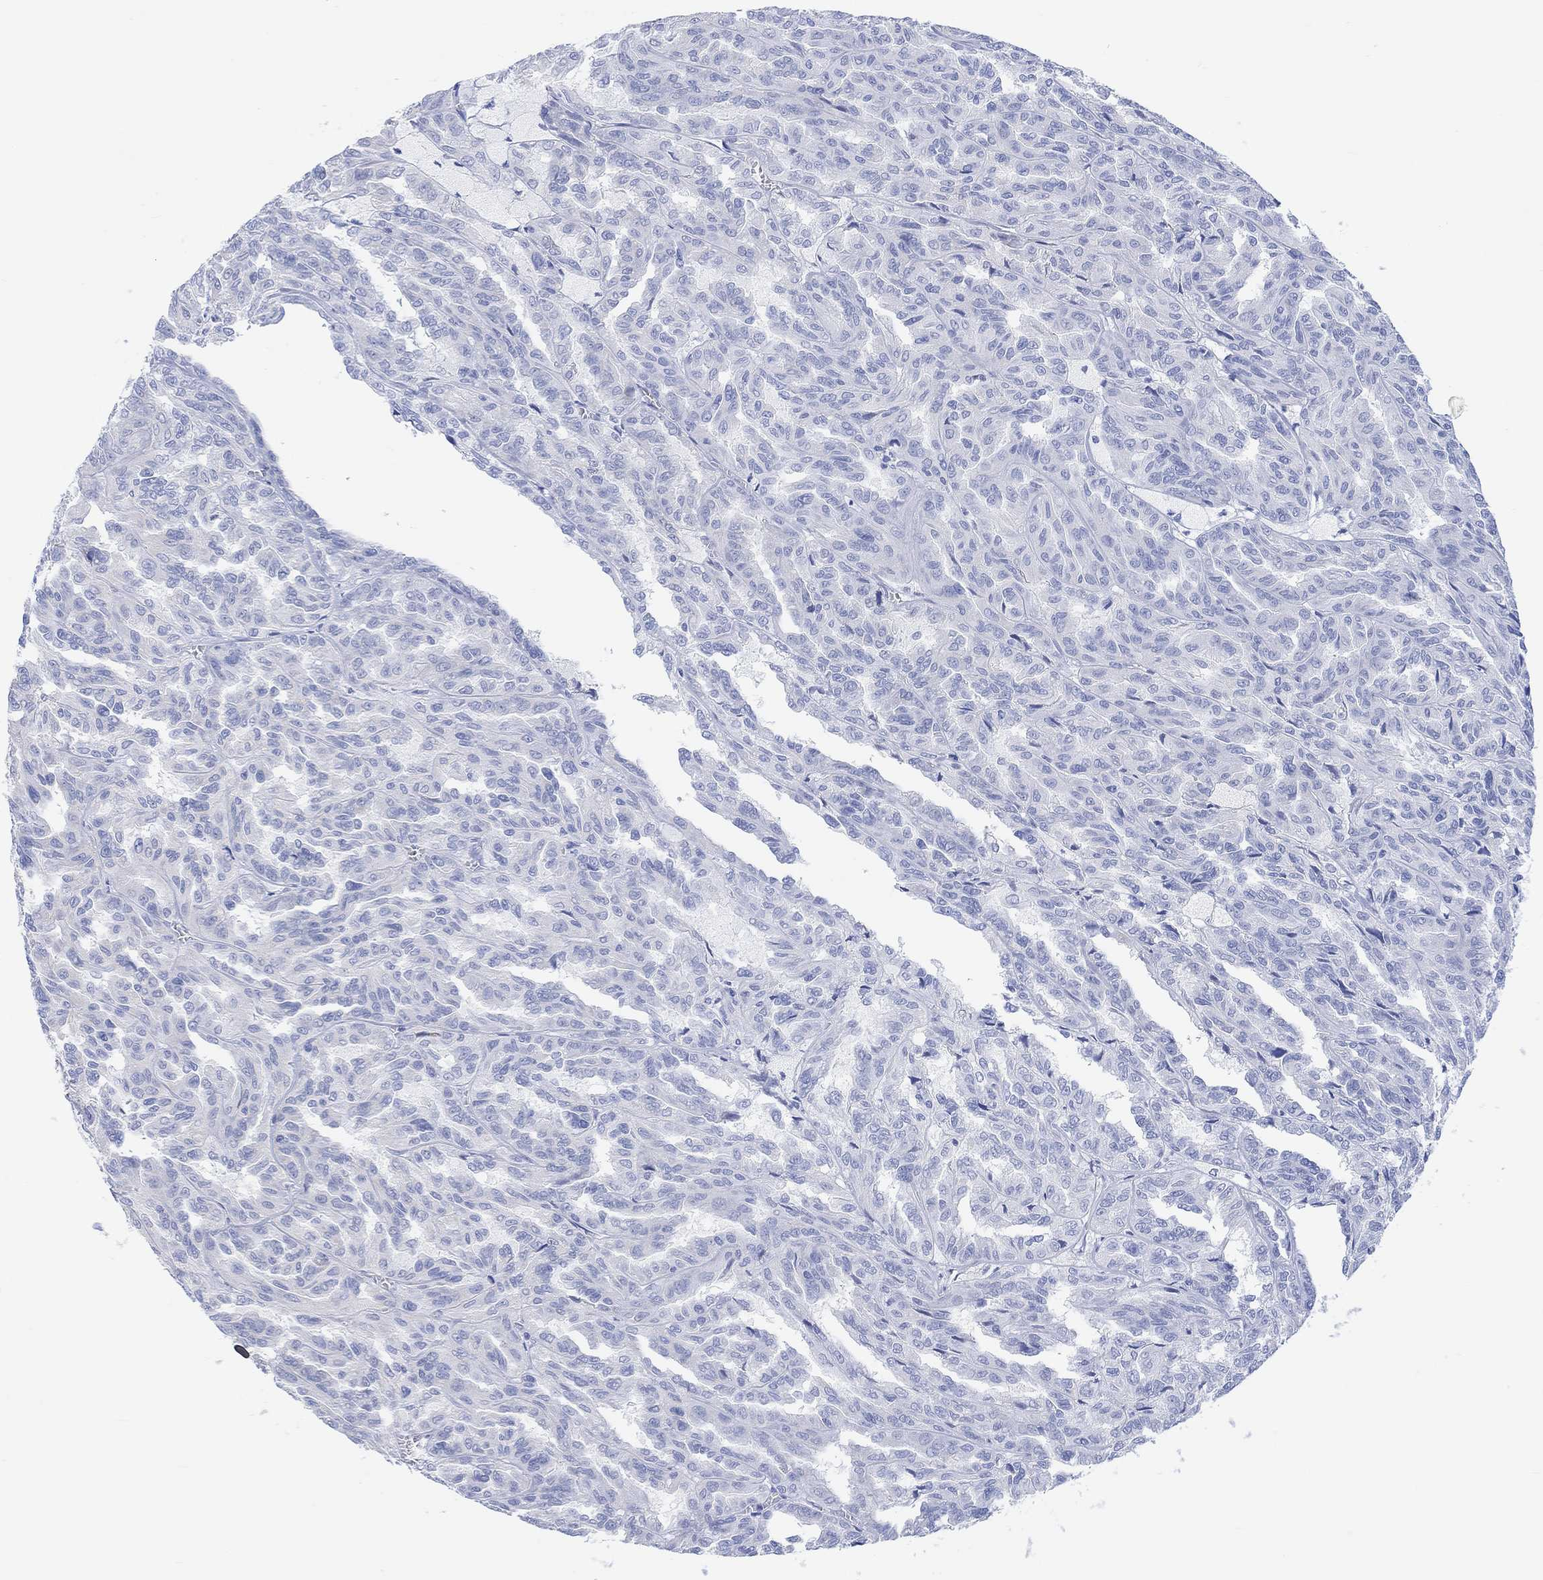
{"staining": {"intensity": "negative", "quantity": "none", "location": "none"}, "tissue": "renal cancer", "cell_type": "Tumor cells", "image_type": "cancer", "snomed": [{"axis": "morphology", "description": "Adenocarcinoma, NOS"}, {"axis": "topography", "description": "Kidney"}], "caption": "The IHC micrograph has no significant positivity in tumor cells of renal adenocarcinoma tissue.", "gene": "CALCA", "patient": {"sex": "male", "age": 79}}